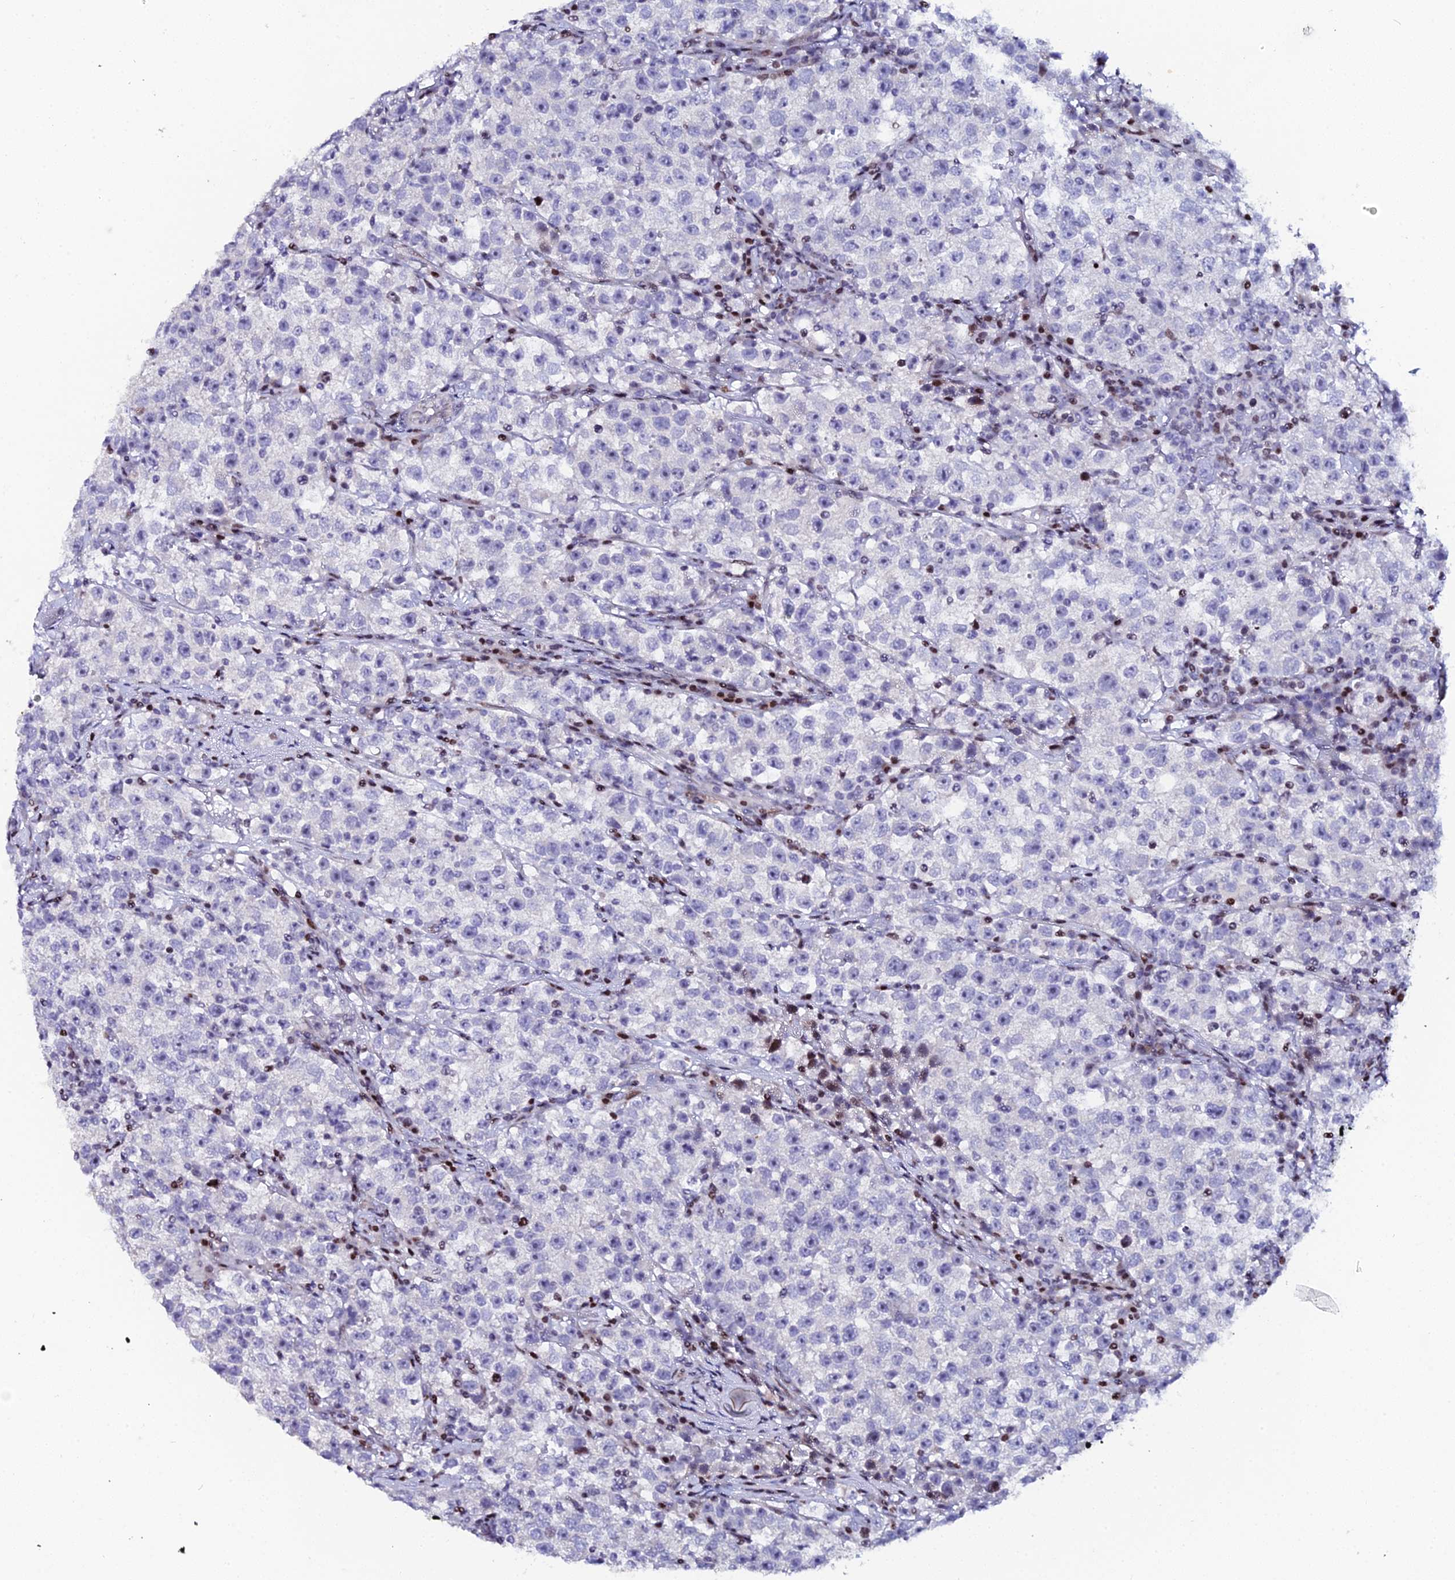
{"staining": {"intensity": "negative", "quantity": "none", "location": "none"}, "tissue": "testis cancer", "cell_type": "Tumor cells", "image_type": "cancer", "snomed": [{"axis": "morphology", "description": "Seminoma, NOS"}, {"axis": "topography", "description": "Testis"}], "caption": "This is an immunohistochemistry photomicrograph of human seminoma (testis). There is no positivity in tumor cells.", "gene": "MYNN", "patient": {"sex": "male", "age": 22}}